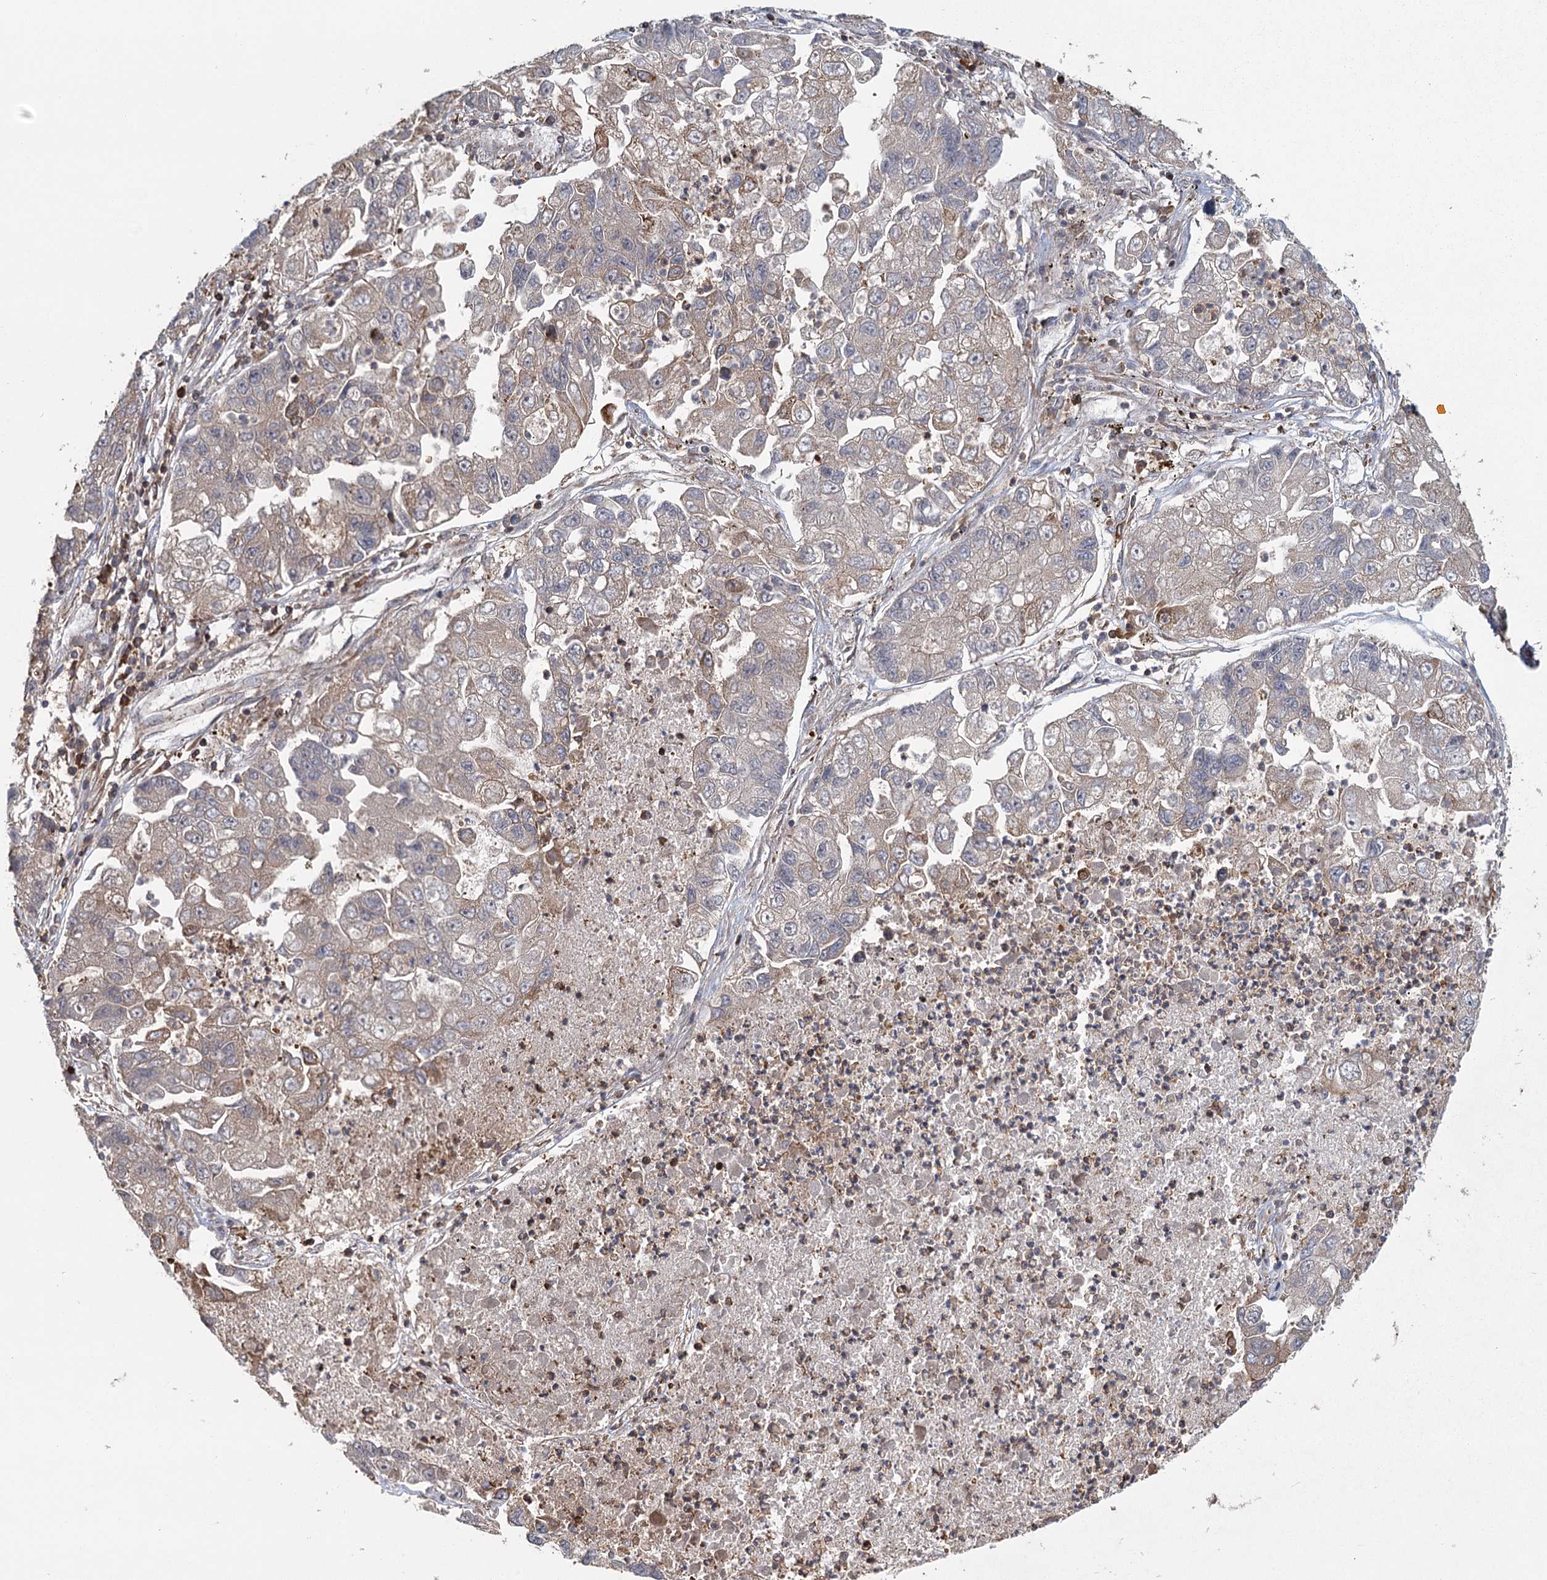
{"staining": {"intensity": "weak", "quantity": "25%-75%", "location": "cytoplasmic/membranous"}, "tissue": "lung cancer", "cell_type": "Tumor cells", "image_type": "cancer", "snomed": [{"axis": "morphology", "description": "Adenocarcinoma, NOS"}, {"axis": "topography", "description": "Lung"}], "caption": "Tumor cells demonstrate low levels of weak cytoplasmic/membranous staining in about 25%-75% of cells in human lung adenocarcinoma.", "gene": "PLEKHA7", "patient": {"sex": "female", "age": 51}}